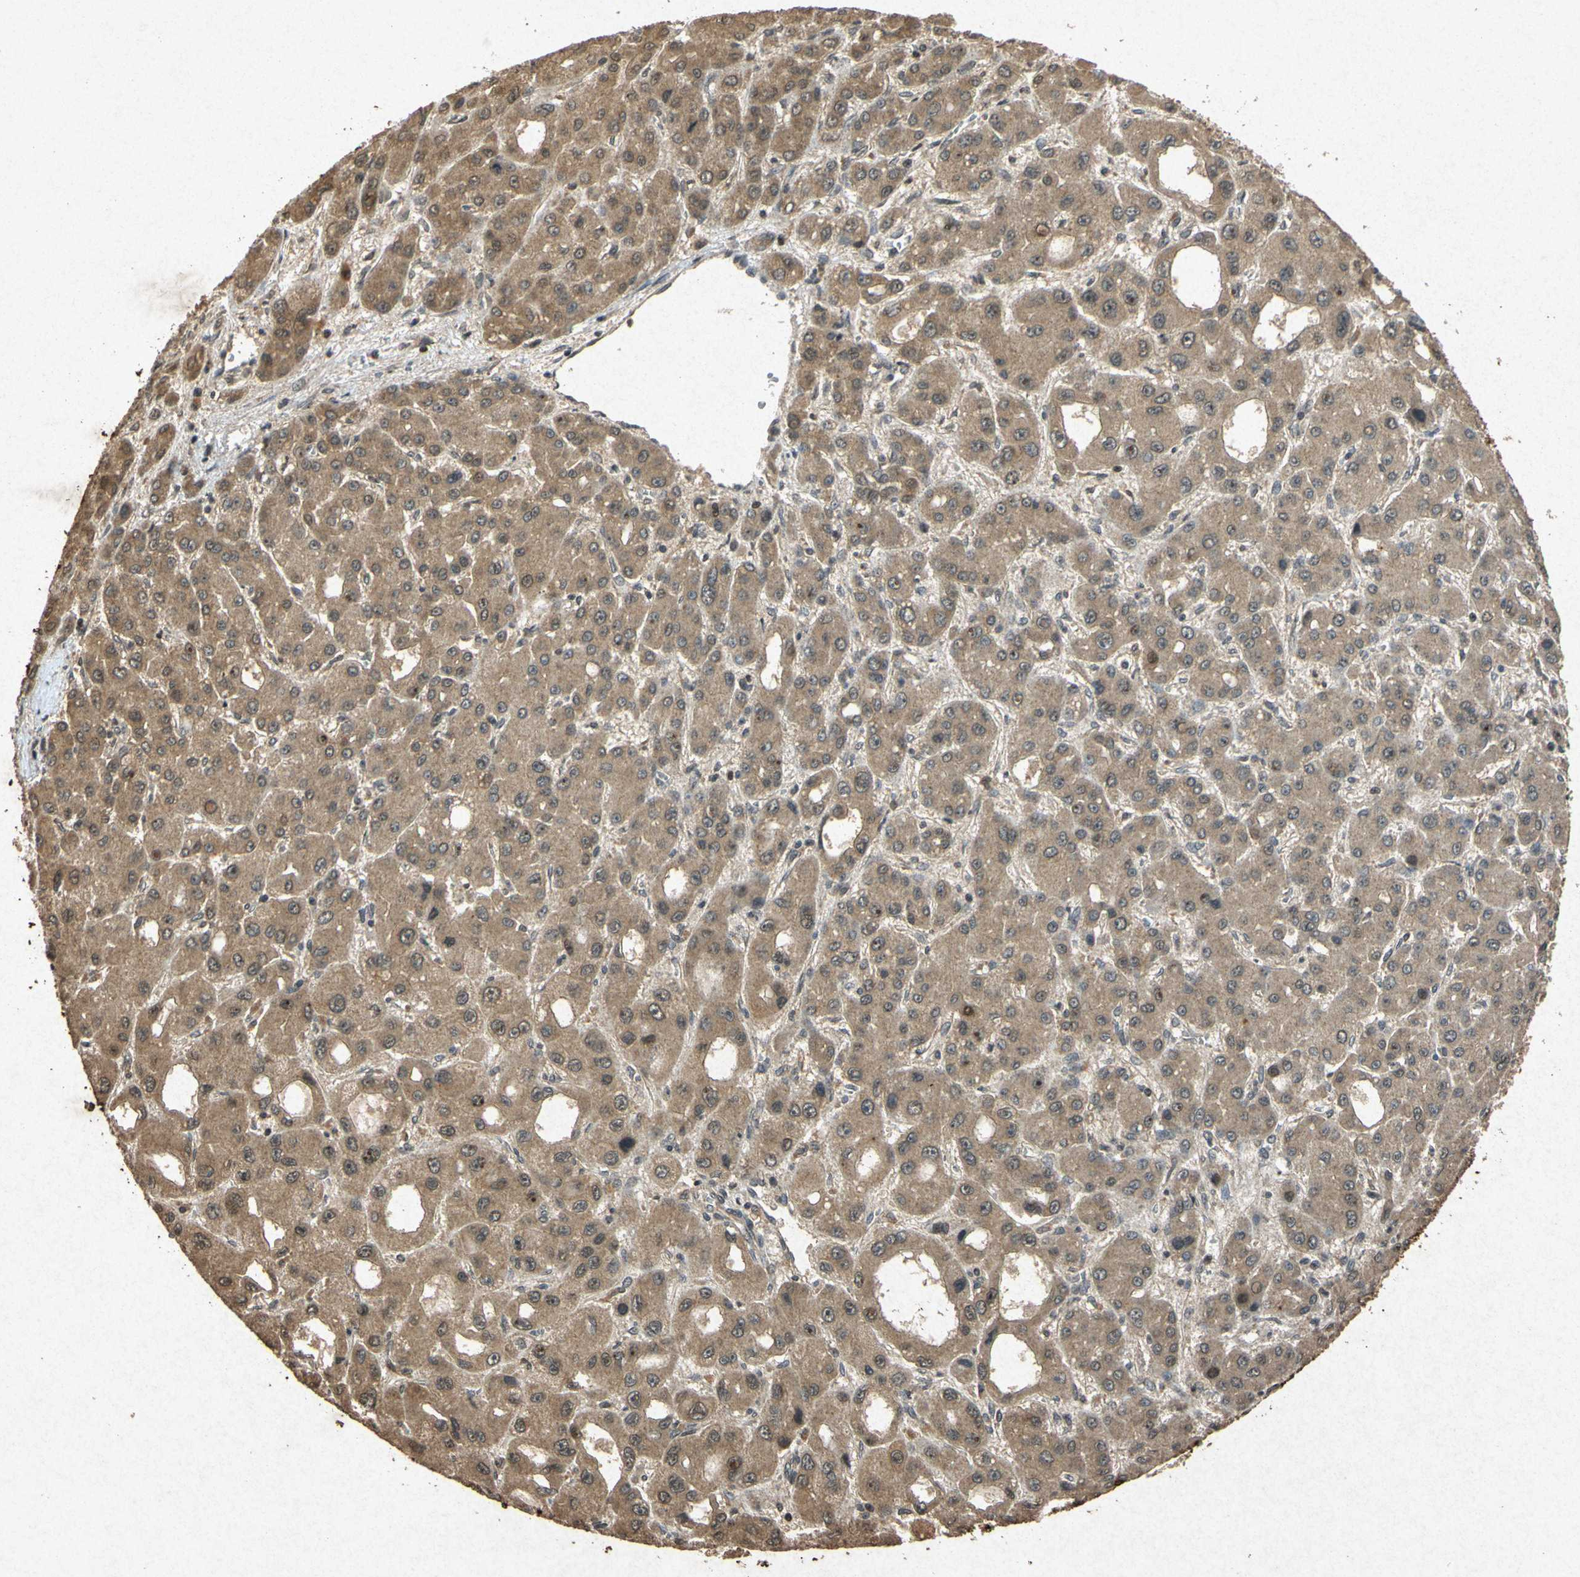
{"staining": {"intensity": "moderate", "quantity": ">75%", "location": "cytoplasmic/membranous"}, "tissue": "liver cancer", "cell_type": "Tumor cells", "image_type": "cancer", "snomed": [{"axis": "morphology", "description": "Carcinoma, Hepatocellular, NOS"}, {"axis": "topography", "description": "Liver"}], "caption": "This histopathology image shows liver cancer (hepatocellular carcinoma) stained with IHC to label a protein in brown. The cytoplasmic/membranous of tumor cells show moderate positivity for the protein. Nuclei are counter-stained blue.", "gene": "ATP6V1H", "patient": {"sex": "male", "age": 55}}